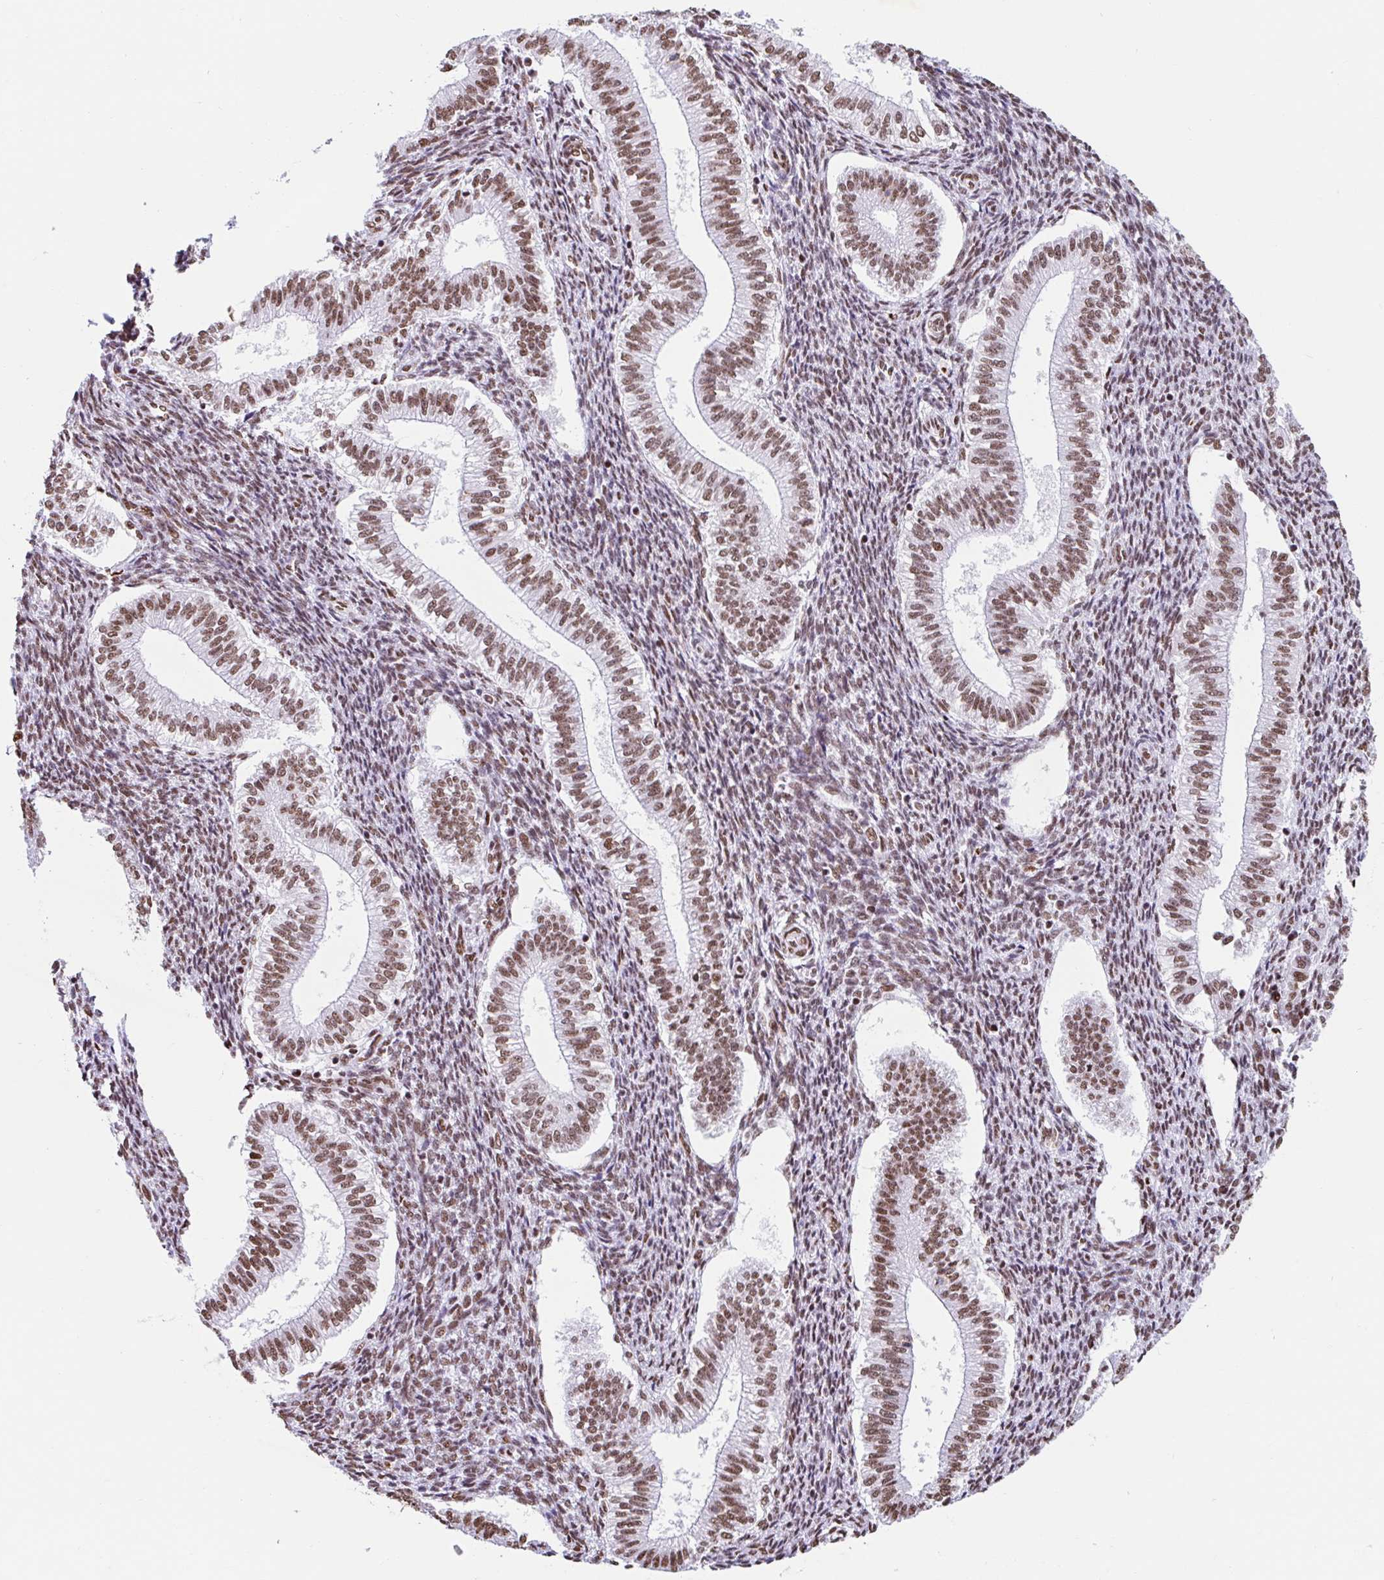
{"staining": {"intensity": "strong", "quantity": ">75%", "location": "nuclear"}, "tissue": "endometrium", "cell_type": "Cells in endometrial stroma", "image_type": "normal", "snomed": [{"axis": "morphology", "description": "Normal tissue, NOS"}, {"axis": "topography", "description": "Endometrium"}], "caption": "Endometrium stained for a protein shows strong nuclear positivity in cells in endometrial stroma. (Stains: DAB in brown, nuclei in blue, Microscopy: brightfield microscopy at high magnification).", "gene": "KHDRBS1", "patient": {"sex": "female", "age": 25}}